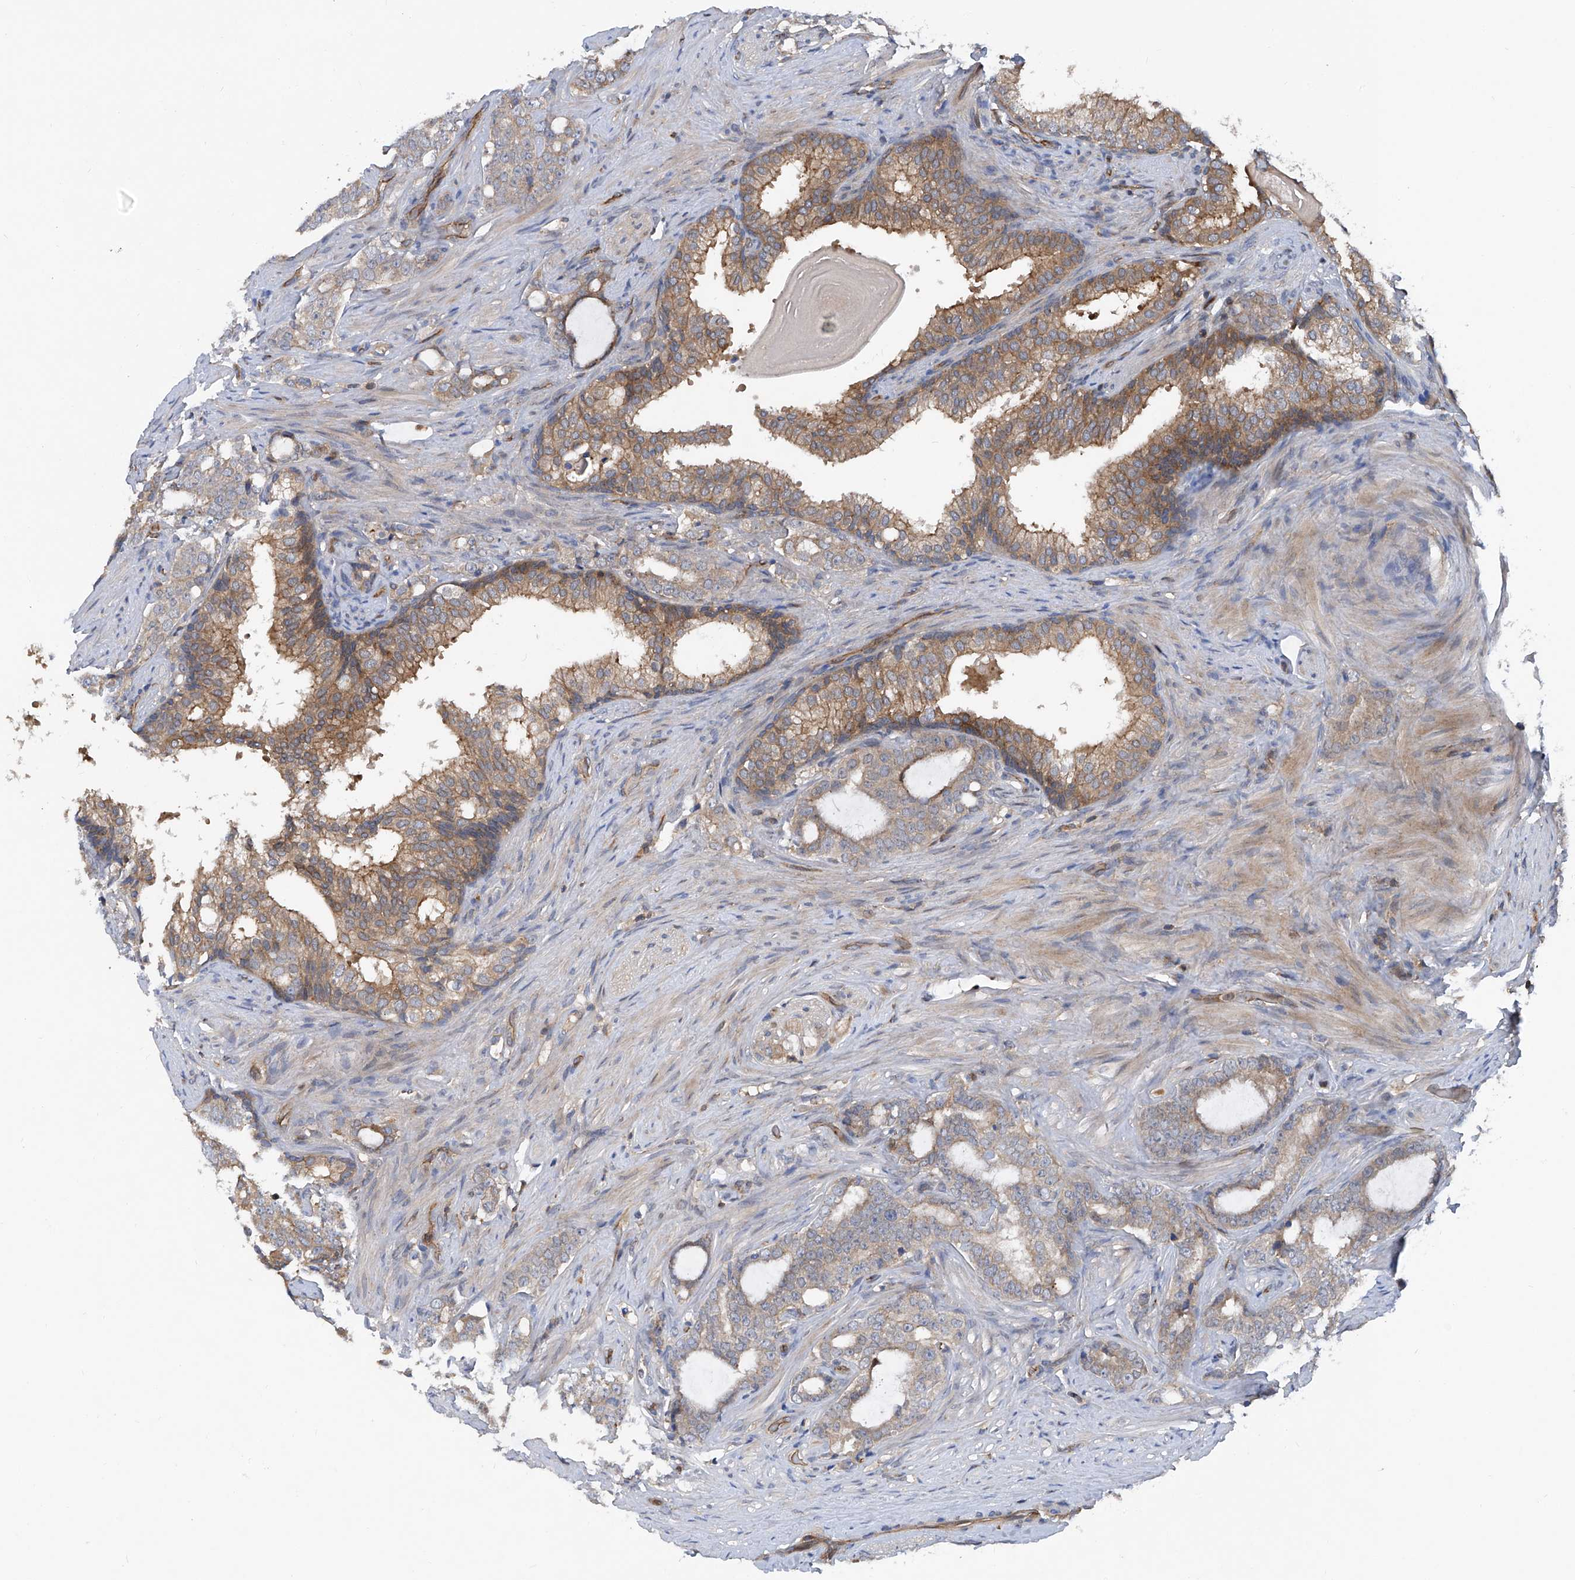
{"staining": {"intensity": "moderate", "quantity": "25%-75%", "location": "cytoplasmic/membranous"}, "tissue": "prostate cancer", "cell_type": "Tumor cells", "image_type": "cancer", "snomed": [{"axis": "morphology", "description": "Adenocarcinoma, High grade"}, {"axis": "topography", "description": "Prostate"}], "caption": "There is medium levels of moderate cytoplasmic/membranous expression in tumor cells of prostate high-grade adenocarcinoma, as demonstrated by immunohistochemical staining (brown color).", "gene": "TRIM38", "patient": {"sex": "male", "age": 64}}